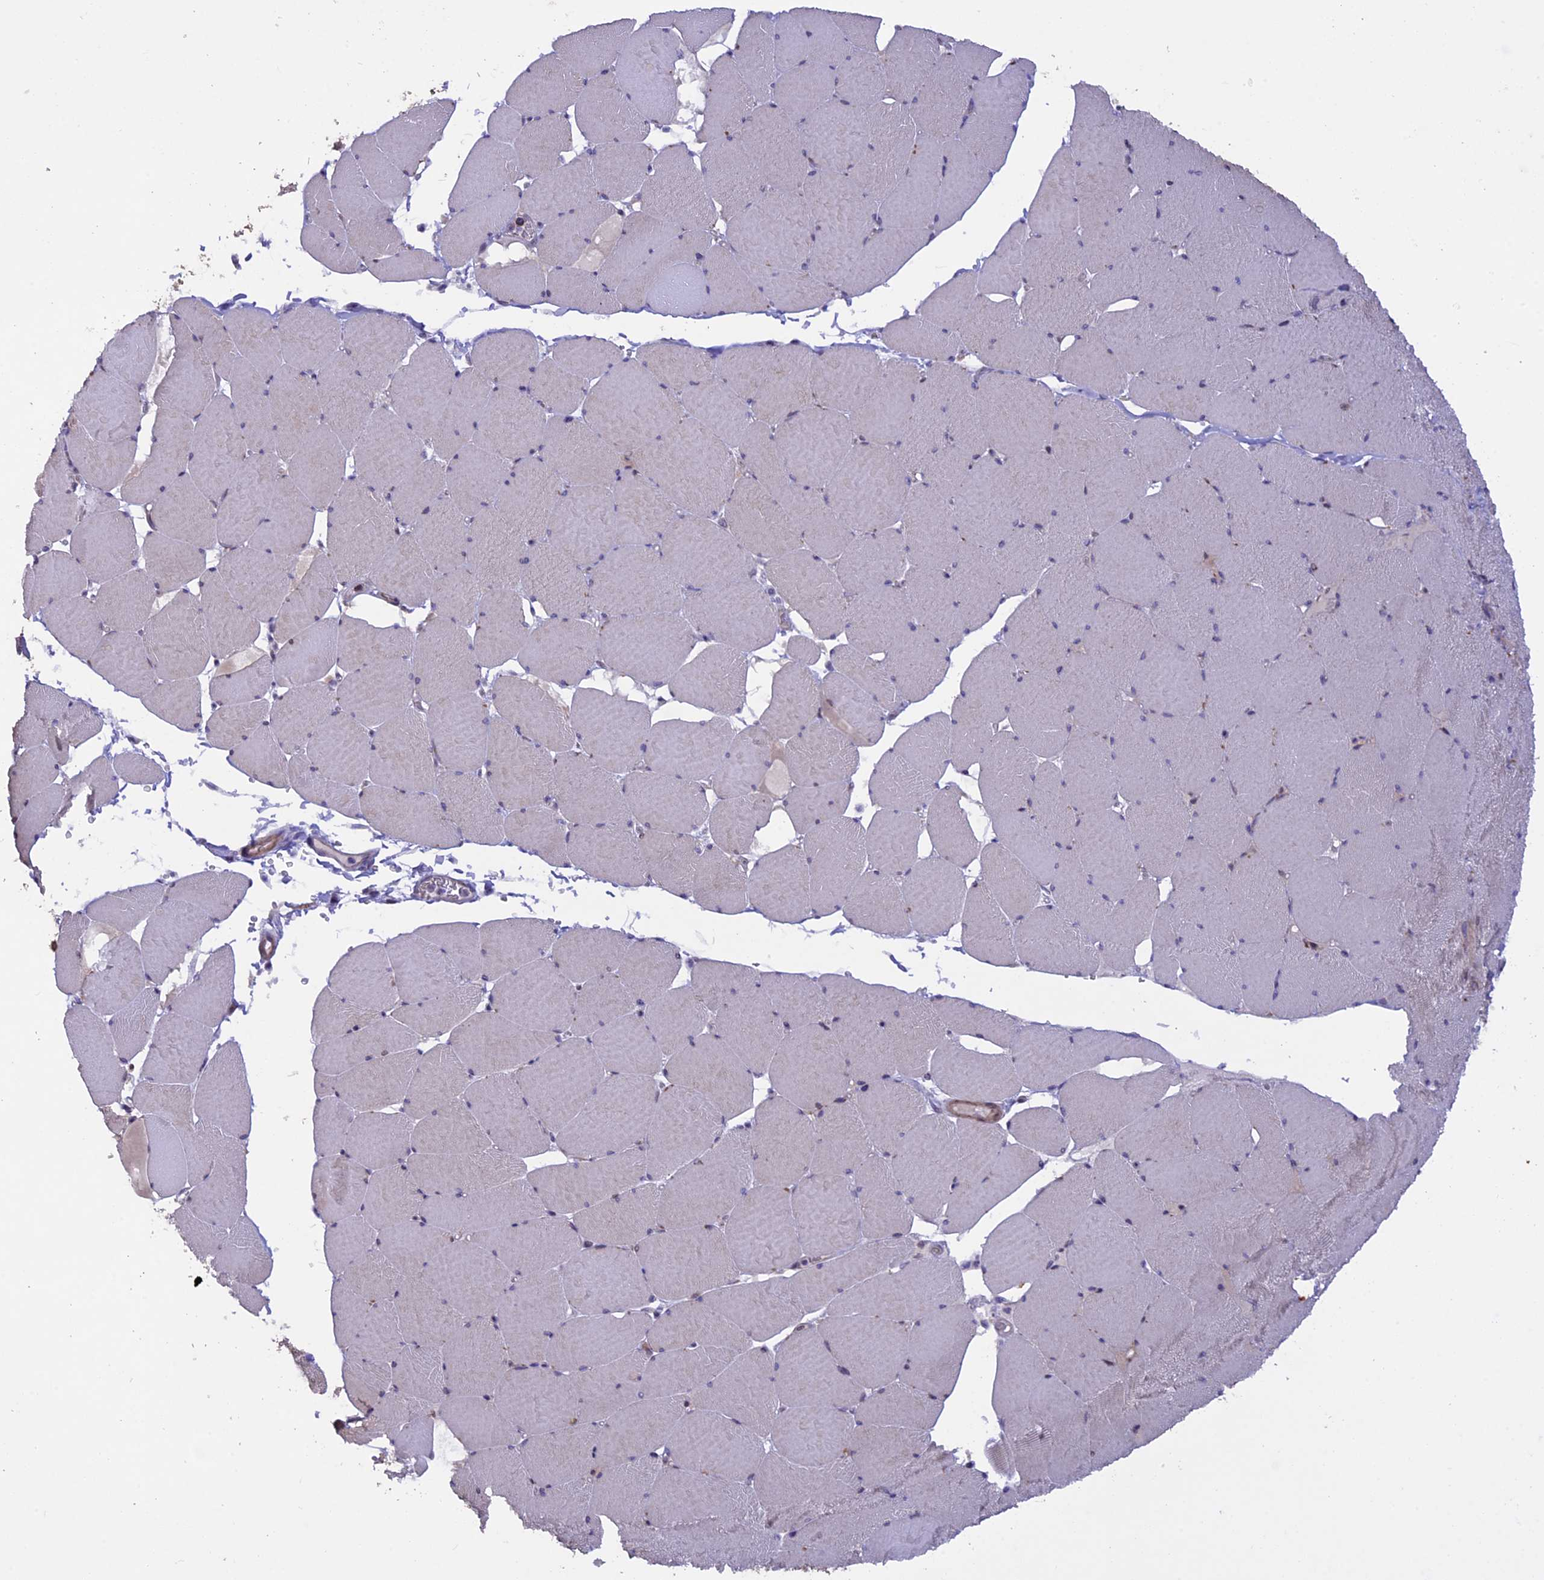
{"staining": {"intensity": "weak", "quantity": "<25%", "location": "cytoplasmic/membranous,nuclear"}, "tissue": "skeletal muscle", "cell_type": "Myocytes", "image_type": "normal", "snomed": [{"axis": "morphology", "description": "Normal tissue, NOS"}, {"axis": "topography", "description": "Skeletal muscle"}, {"axis": "topography", "description": "Head-Neck"}], "caption": "This is a photomicrograph of immunohistochemistry (IHC) staining of unremarkable skeletal muscle, which shows no positivity in myocytes.", "gene": "MAN2C1", "patient": {"sex": "male", "age": 66}}